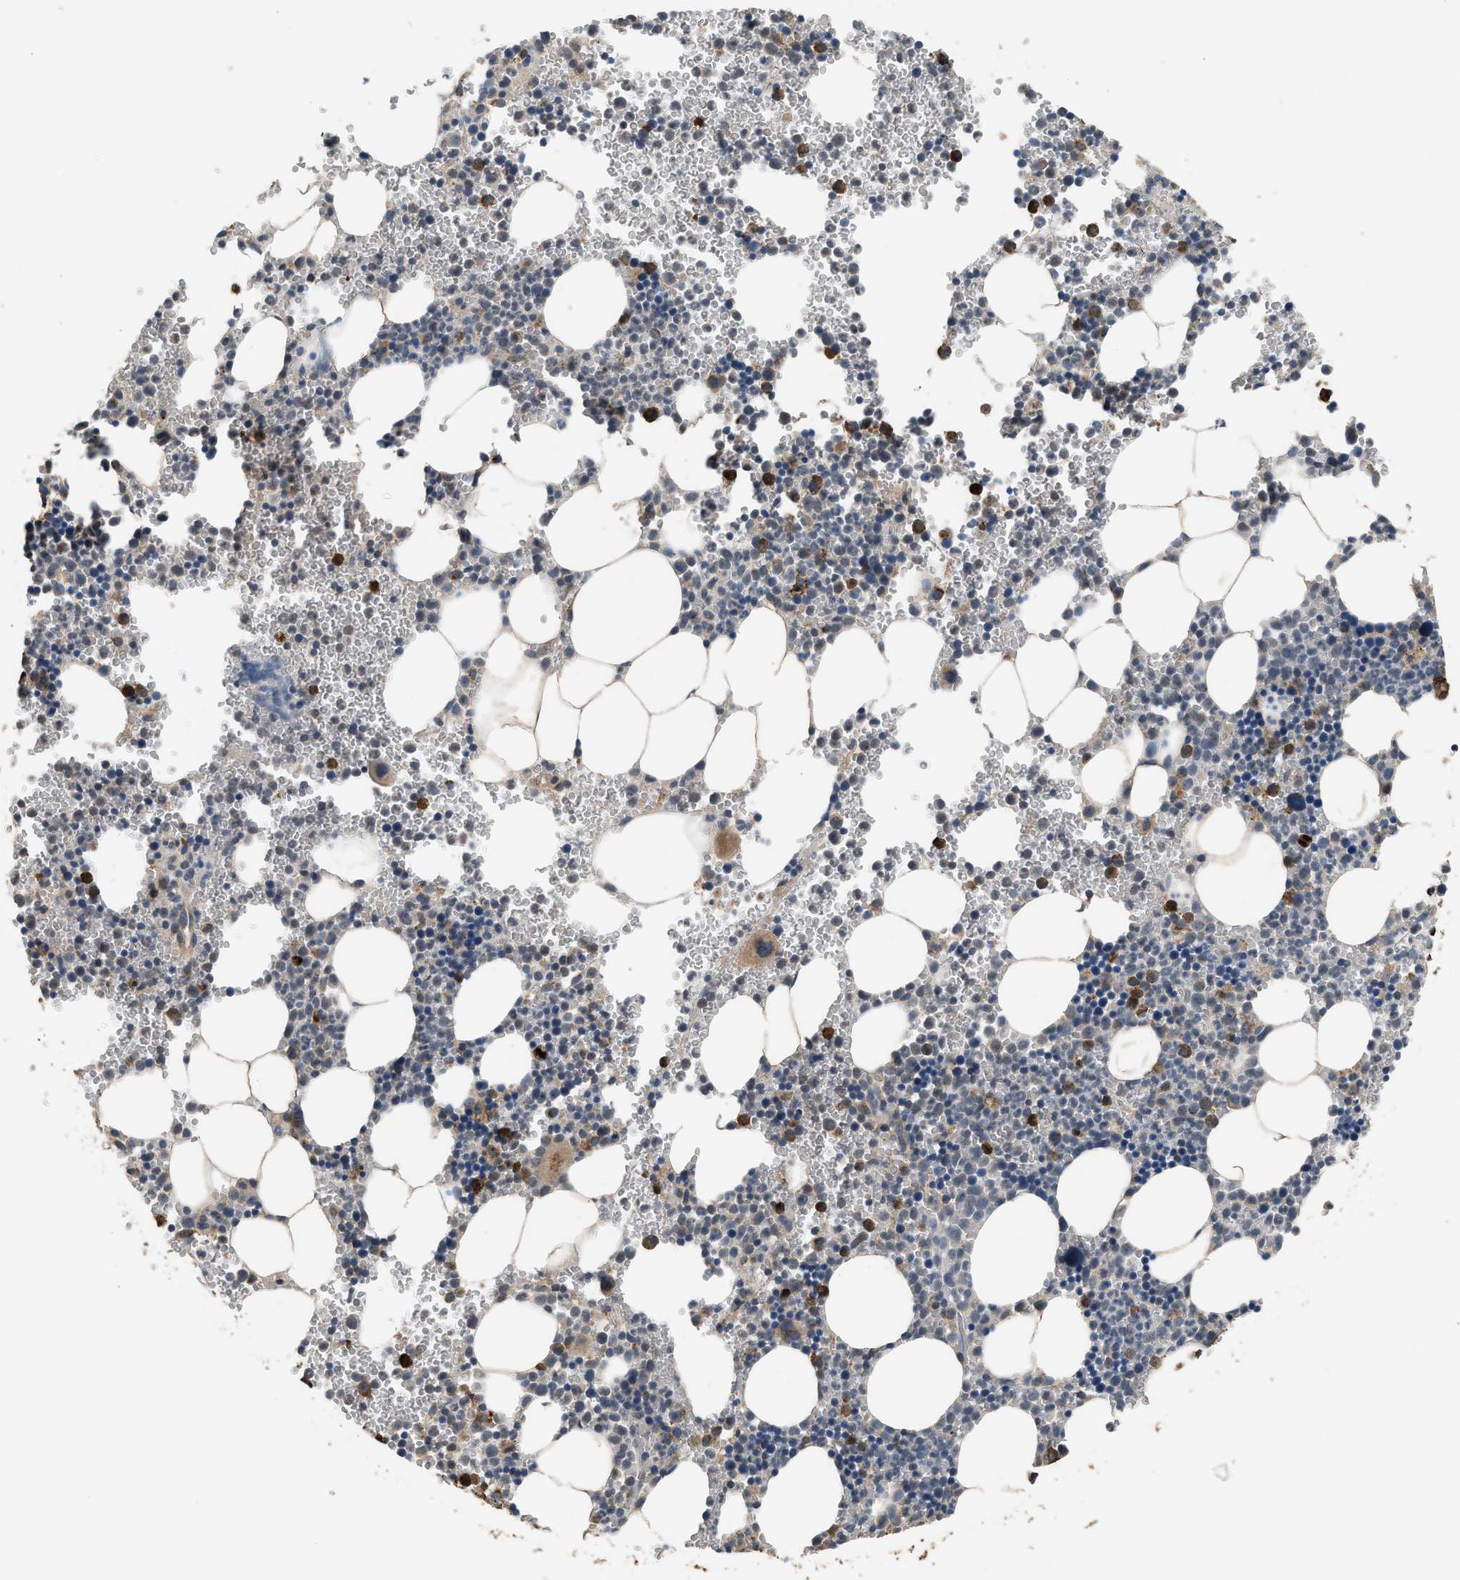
{"staining": {"intensity": "strong", "quantity": "25%-75%", "location": "cytoplasmic/membranous"}, "tissue": "bone marrow", "cell_type": "Hematopoietic cells", "image_type": "normal", "snomed": [{"axis": "morphology", "description": "Normal tissue, NOS"}, {"axis": "morphology", "description": "Inflammation, NOS"}, {"axis": "topography", "description": "Bone marrow"}], "caption": "Protein expression analysis of unremarkable human bone marrow reveals strong cytoplasmic/membranous positivity in approximately 25%-75% of hematopoietic cells. The staining is performed using DAB (3,3'-diaminobenzidine) brown chromogen to label protein expression. The nuclei are counter-stained blue using hematoxylin.", "gene": "STARD3", "patient": {"sex": "male", "age": 22}}